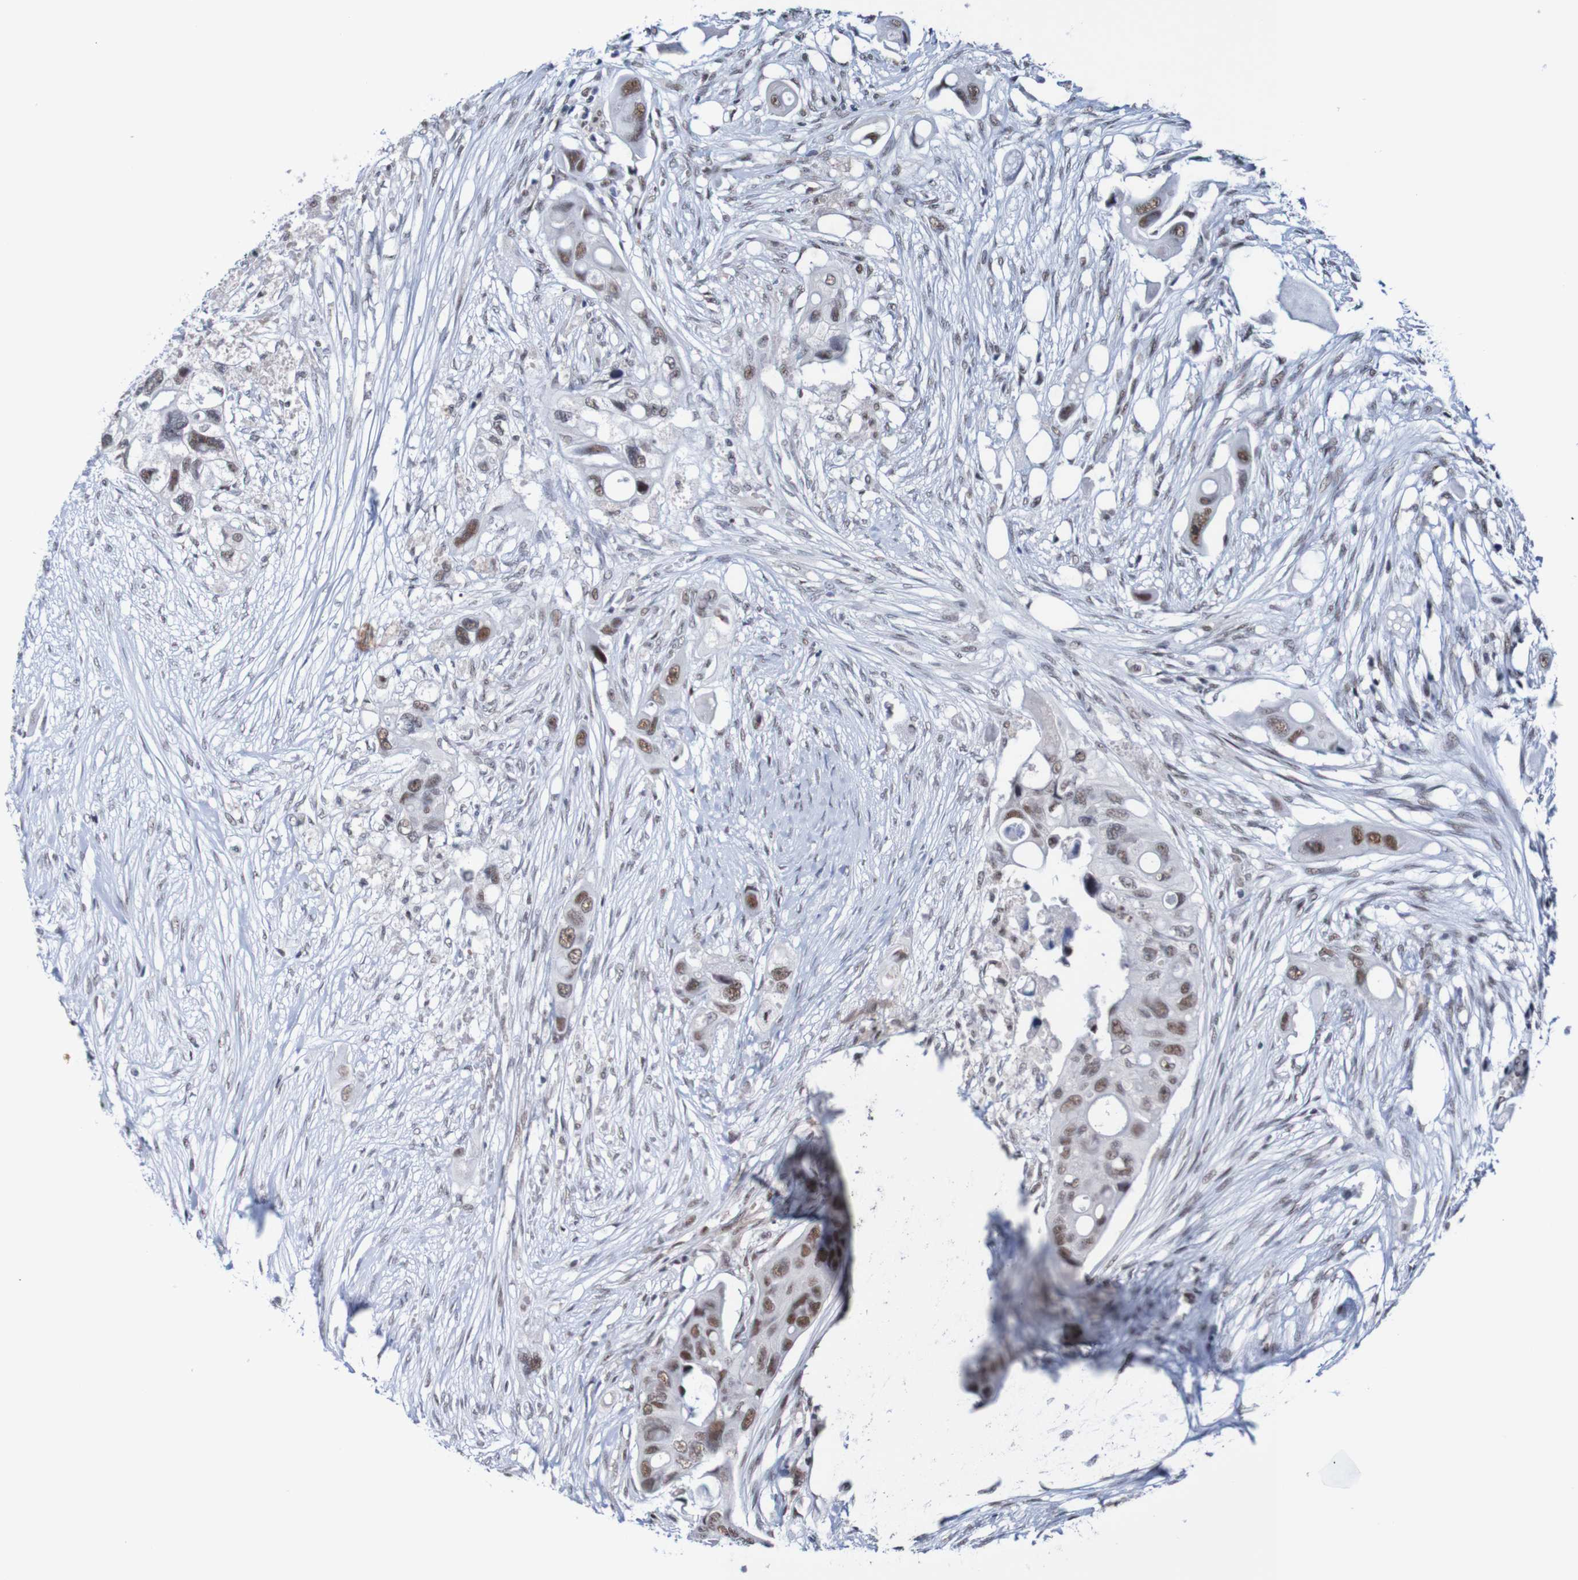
{"staining": {"intensity": "moderate", "quantity": "25%-75%", "location": "nuclear"}, "tissue": "colorectal cancer", "cell_type": "Tumor cells", "image_type": "cancer", "snomed": [{"axis": "morphology", "description": "Adenocarcinoma, NOS"}, {"axis": "topography", "description": "Colon"}], "caption": "This is a micrograph of immunohistochemistry (IHC) staining of colorectal cancer, which shows moderate staining in the nuclear of tumor cells.", "gene": "CDC5L", "patient": {"sex": "female", "age": 57}}